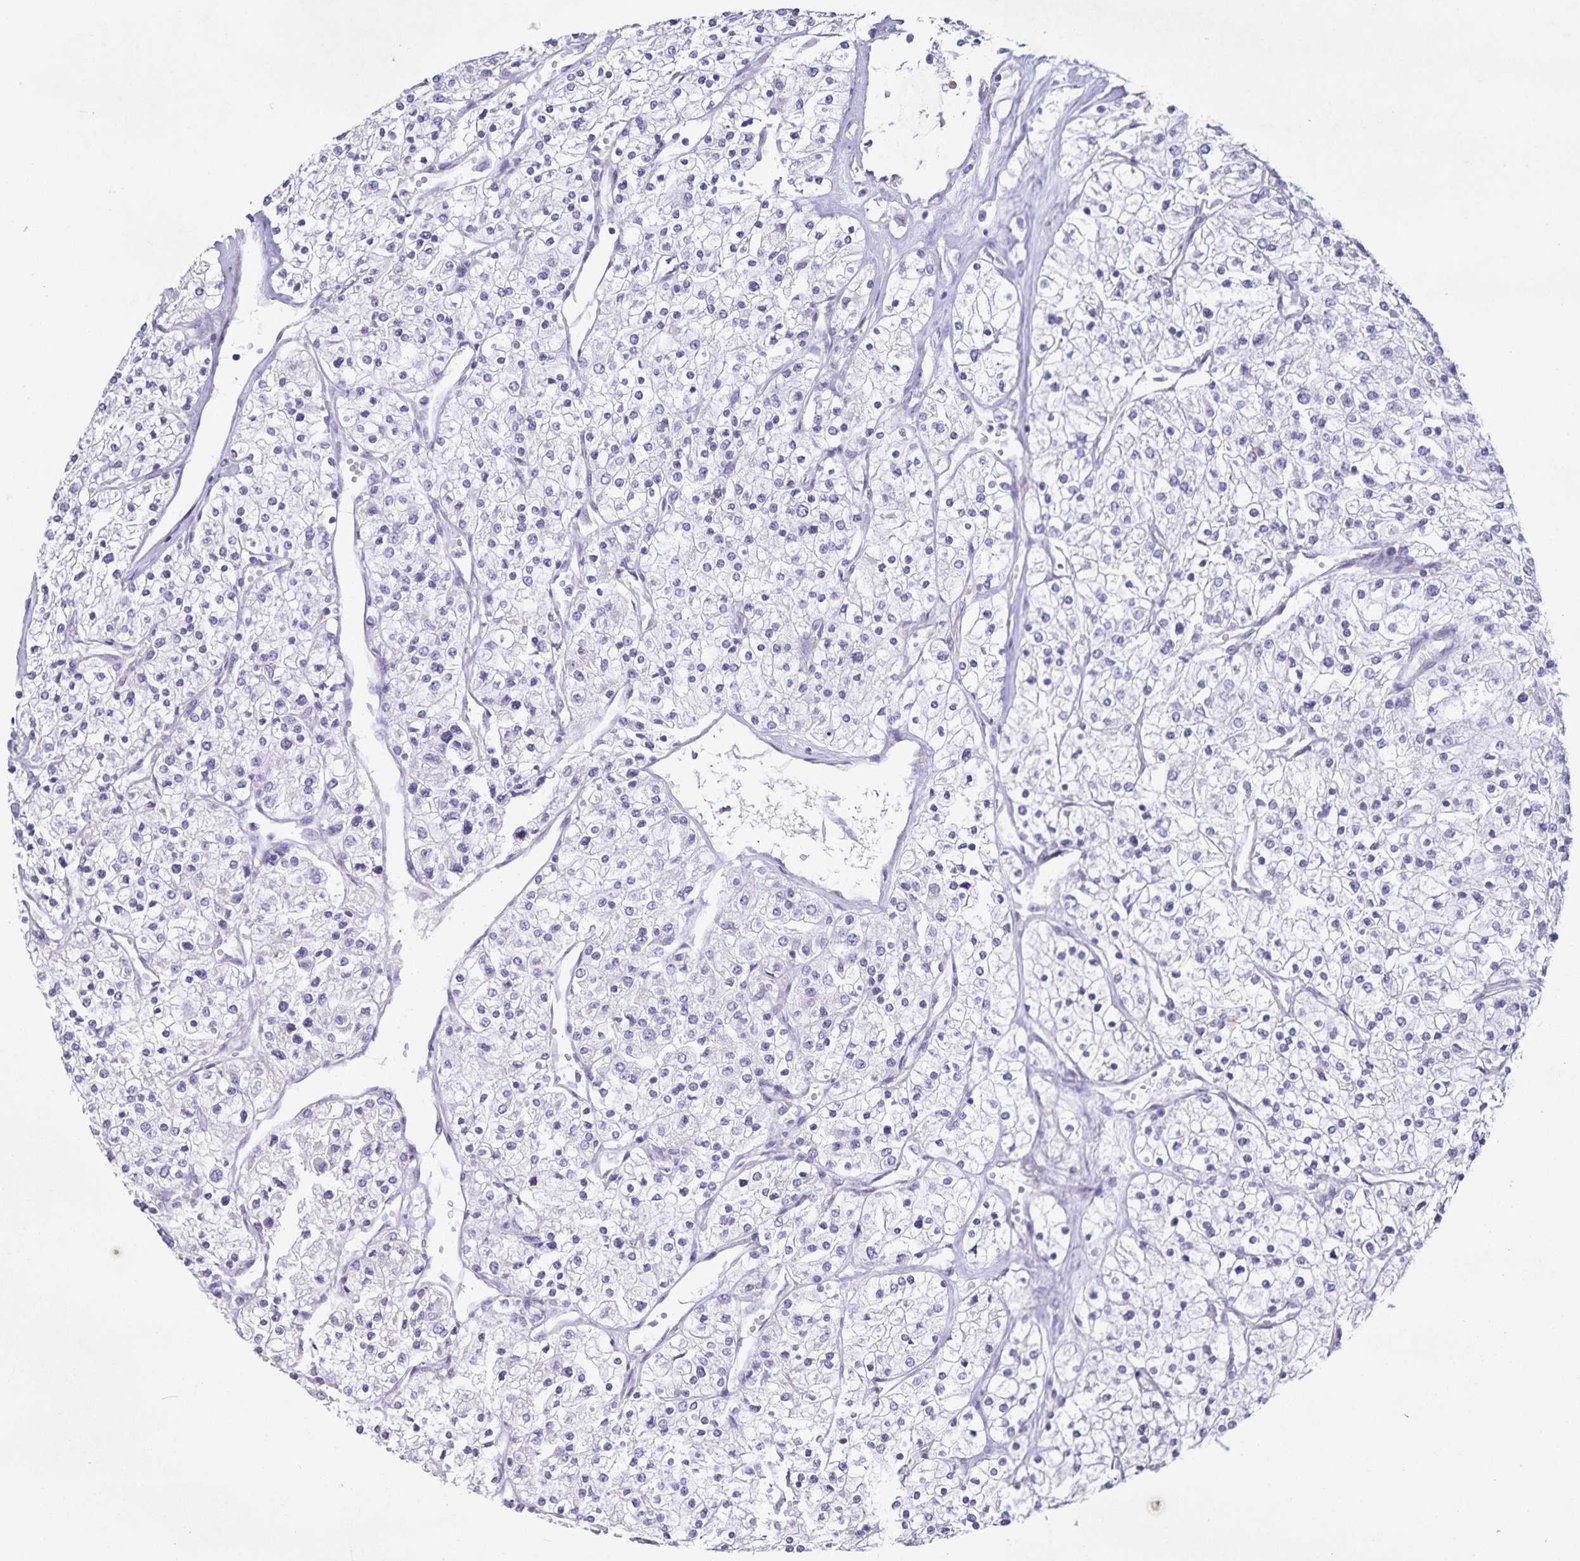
{"staining": {"intensity": "negative", "quantity": "none", "location": "none"}, "tissue": "renal cancer", "cell_type": "Tumor cells", "image_type": "cancer", "snomed": [{"axis": "morphology", "description": "Adenocarcinoma, NOS"}, {"axis": "topography", "description": "Kidney"}], "caption": "Immunohistochemistry photomicrograph of human renal cancer (adenocarcinoma) stained for a protein (brown), which exhibits no positivity in tumor cells.", "gene": "FAM120A", "patient": {"sex": "male", "age": 80}}